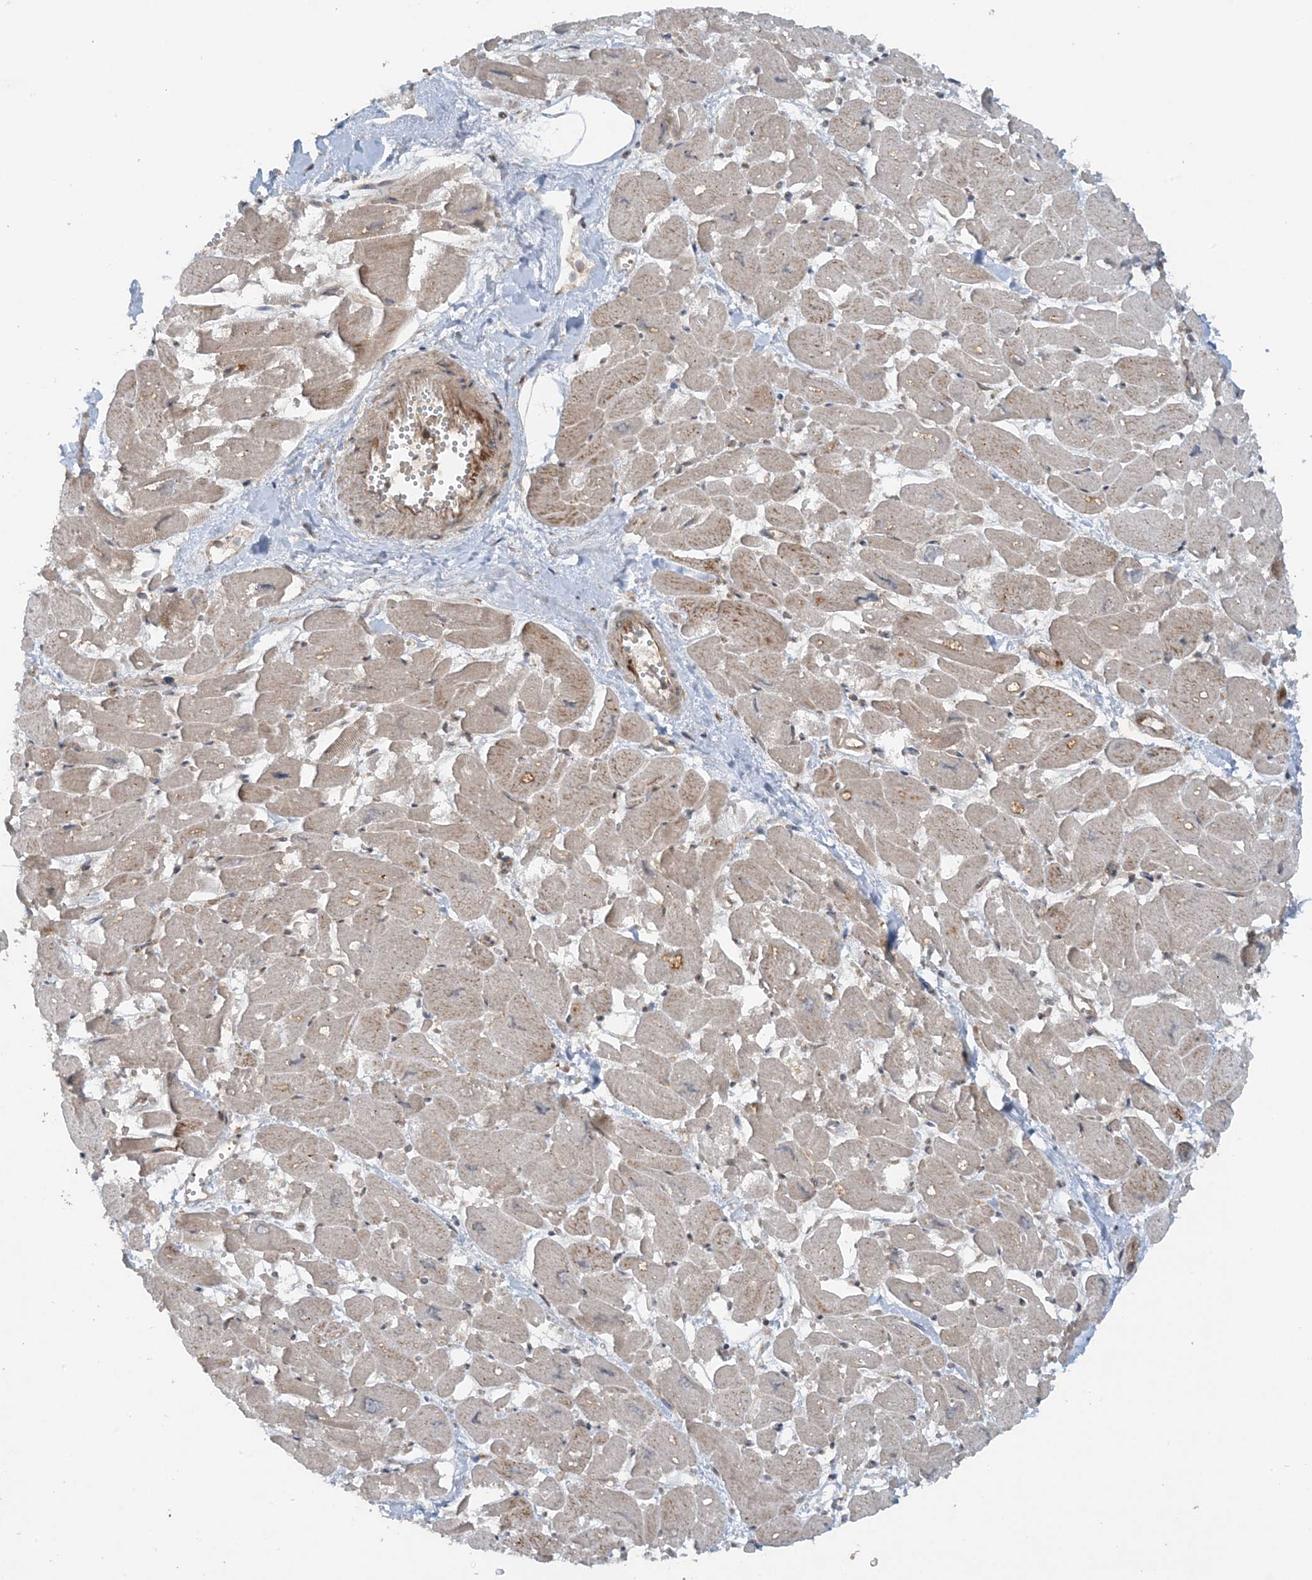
{"staining": {"intensity": "weak", "quantity": "25%-75%", "location": "cytoplasmic/membranous"}, "tissue": "heart muscle", "cell_type": "Cardiomyocytes", "image_type": "normal", "snomed": [{"axis": "morphology", "description": "Normal tissue, NOS"}, {"axis": "topography", "description": "Heart"}], "caption": "Approximately 25%-75% of cardiomyocytes in unremarkable human heart muscle reveal weak cytoplasmic/membranous protein staining as visualized by brown immunohistochemical staining.", "gene": "STAM2", "patient": {"sex": "male", "age": 54}}